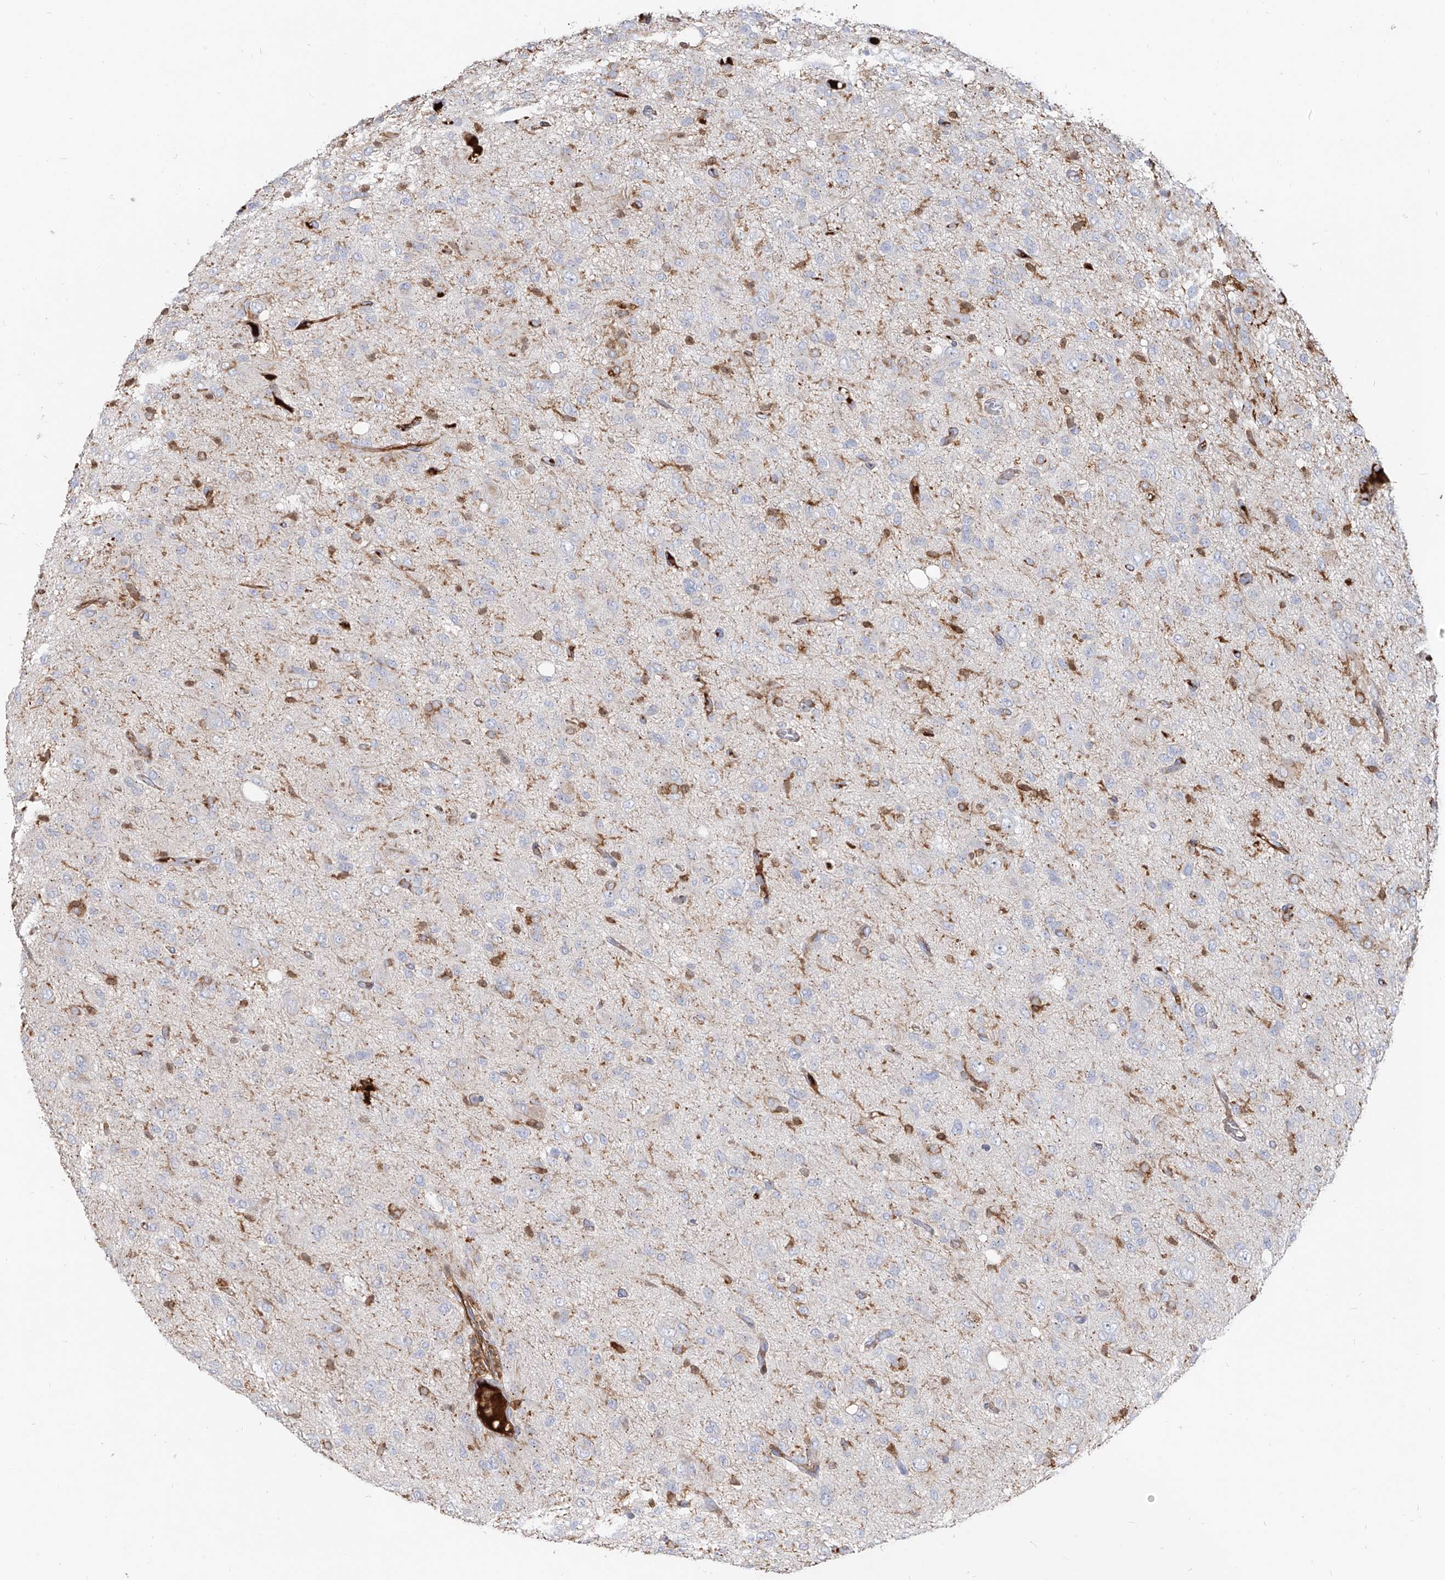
{"staining": {"intensity": "negative", "quantity": "none", "location": "none"}, "tissue": "glioma", "cell_type": "Tumor cells", "image_type": "cancer", "snomed": [{"axis": "morphology", "description": "Glioma, malignant, High grade"}, {"axis": "topography", "description": "Brain"}], "caption": "A photomicrograph of human glioma is negative for staining in tumor cells.", "gene": "KYNU", "patient": {"sex": "female", "age": 59}}